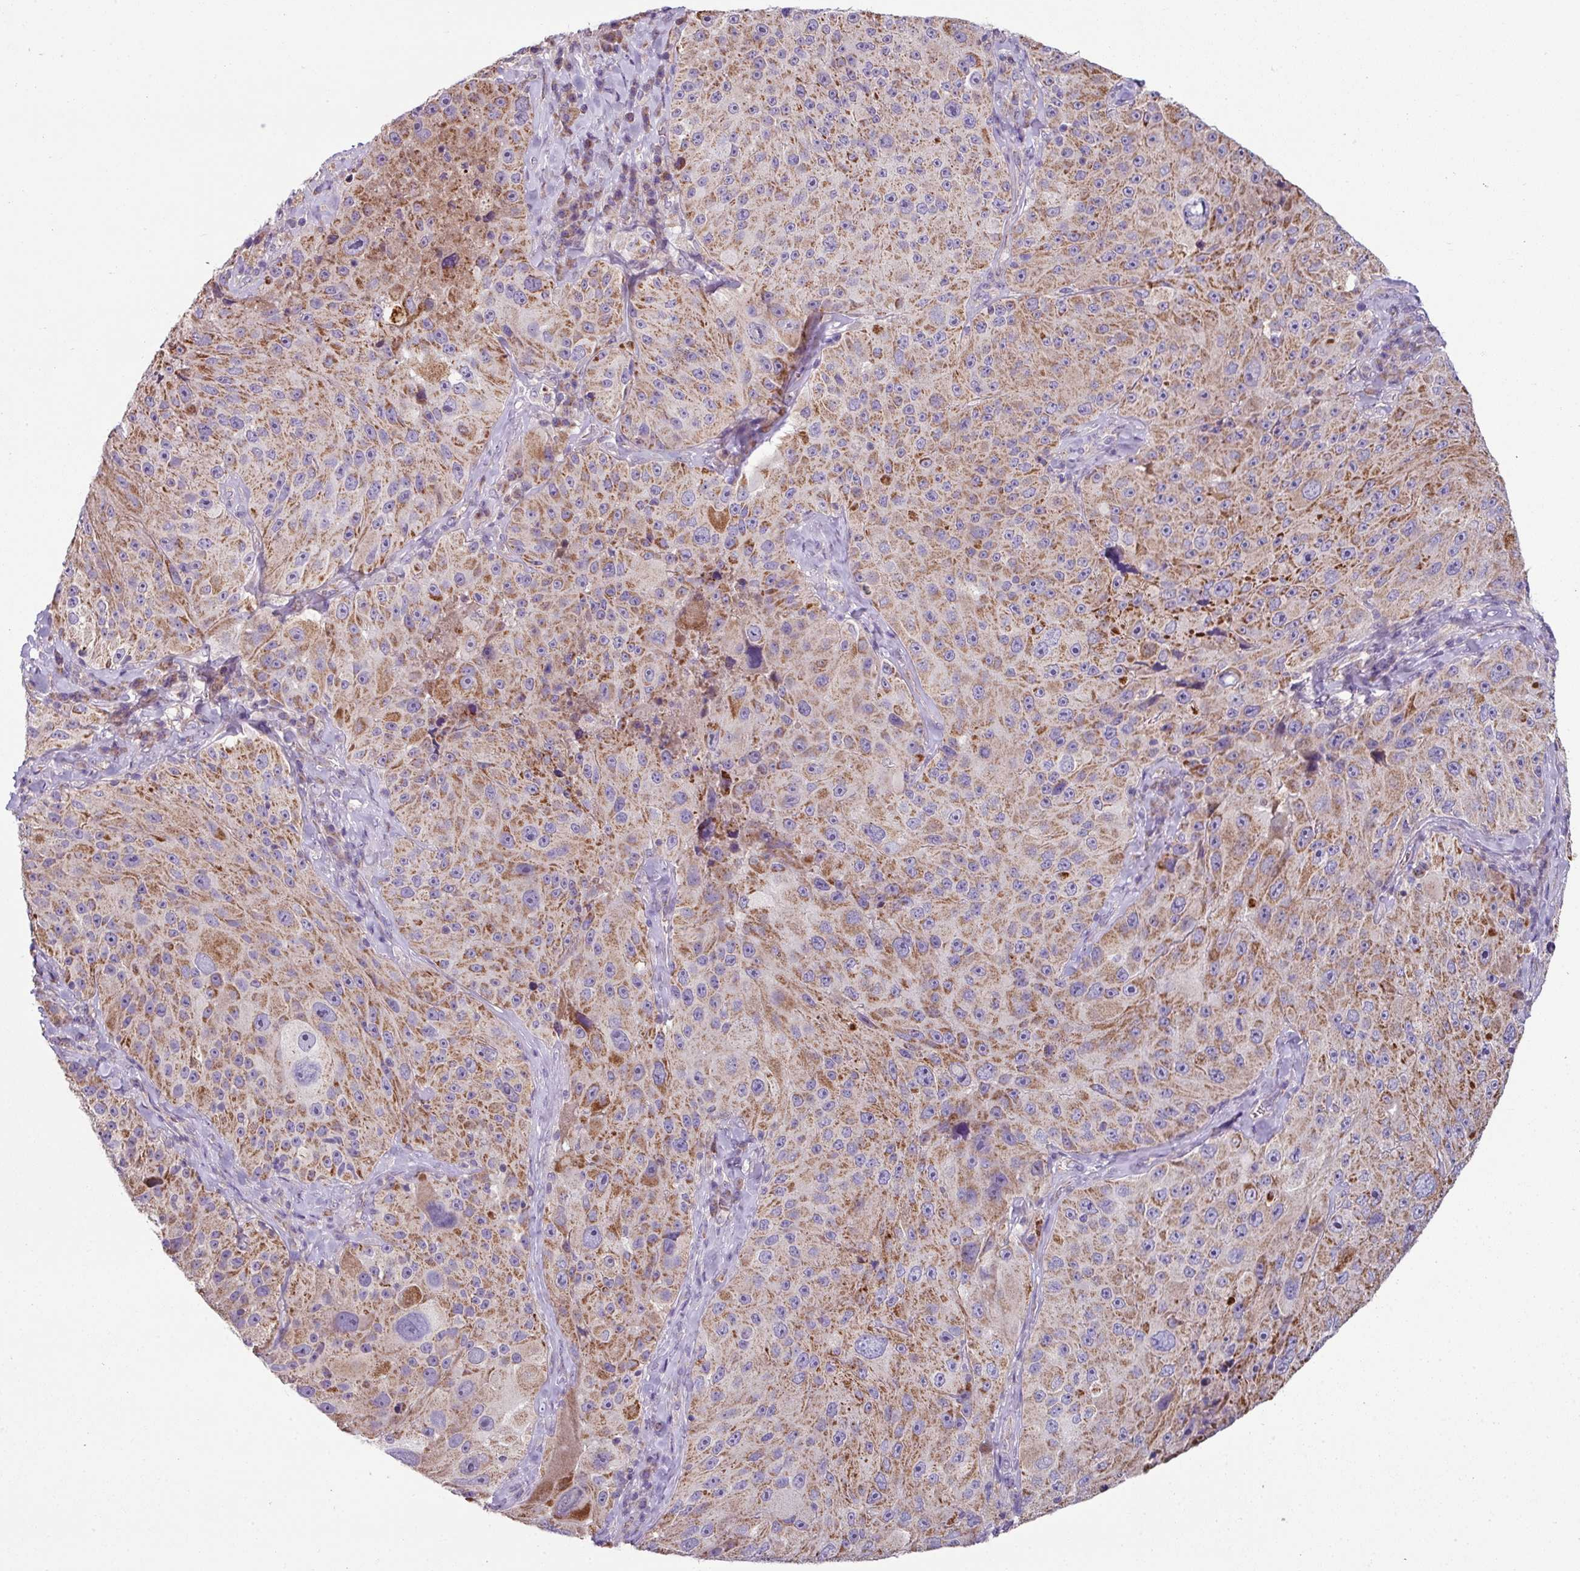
{"staining": {"intensity": "moderate", "quantity": ">75%", "location": "cytoplasmic/membranous"}, "tissue": "melanoma", "cell_type": "Tumor cells", "image_type": "cancer", "snomed": [{"axis": "morphology", "description": "Malignant melanoma, Metastatic site"}, {"axis": "topography", "description": "Lymph node"}], "caption": "This photomicrograph displays IHC staining of human melanoma, with medium moderate cytoplasmic/membranous staining in approximately >75% of tumor cells.", "gene": "LRRC9", "patient": {"sex": "male", "age": 62}}